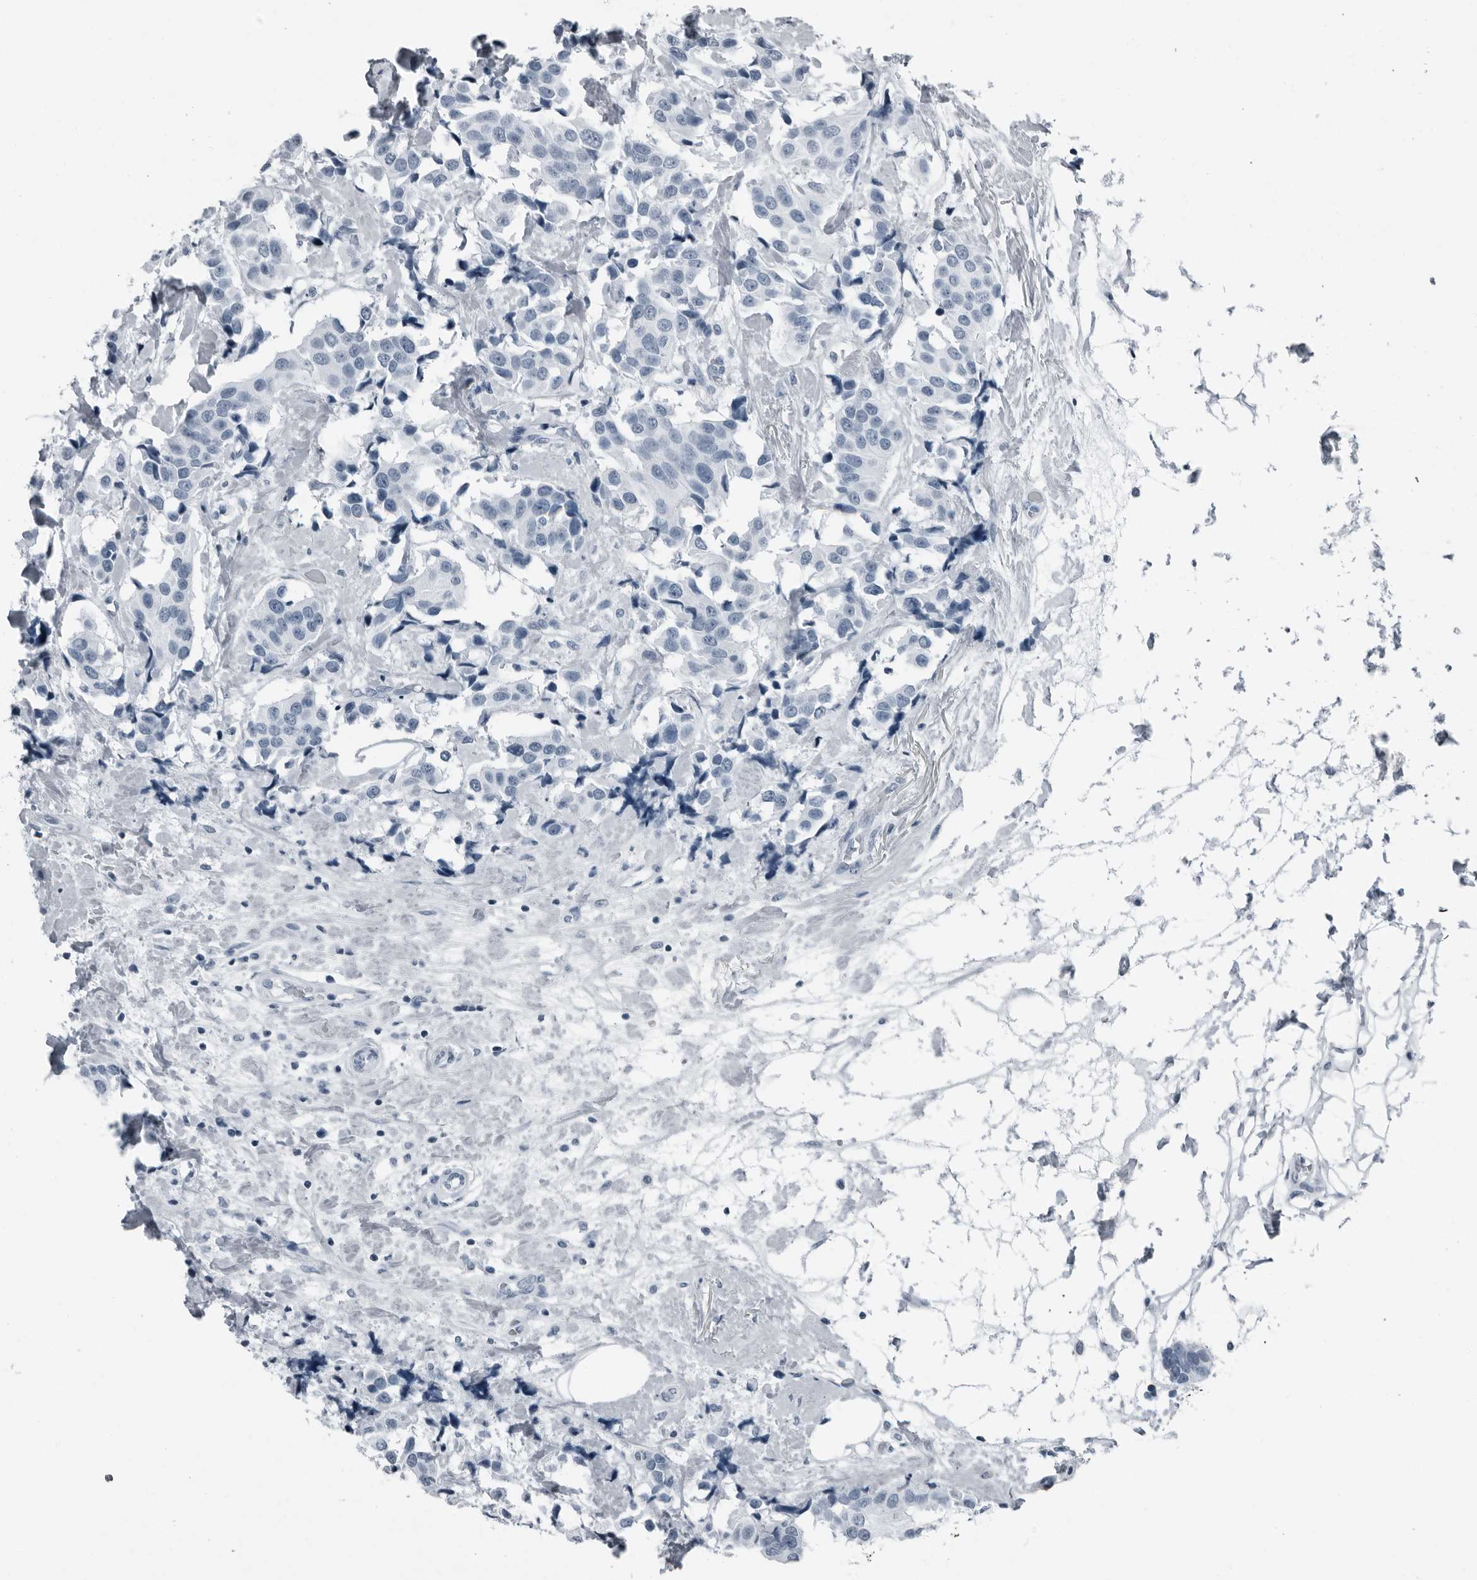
{"staining": {"intensity": "negative", "quantity": "none", "location": "none"}, "tissue": "breast cancer", "cell_type": "Tumor cells", "image_type": "cancer", "snomed": [{"axis": "morphology", "description": "Normal tissue, NOS"}, {"axis": "morphology", "description": "Duct carcinoma"}, {"axis": "topography", "description": "Breast"}], "caption": "Tumor cells are negative for protein expression in human breast intraductal carcinoma.", "gene": "PRSS1", "patient": {"sex": "female", "age": 39}}